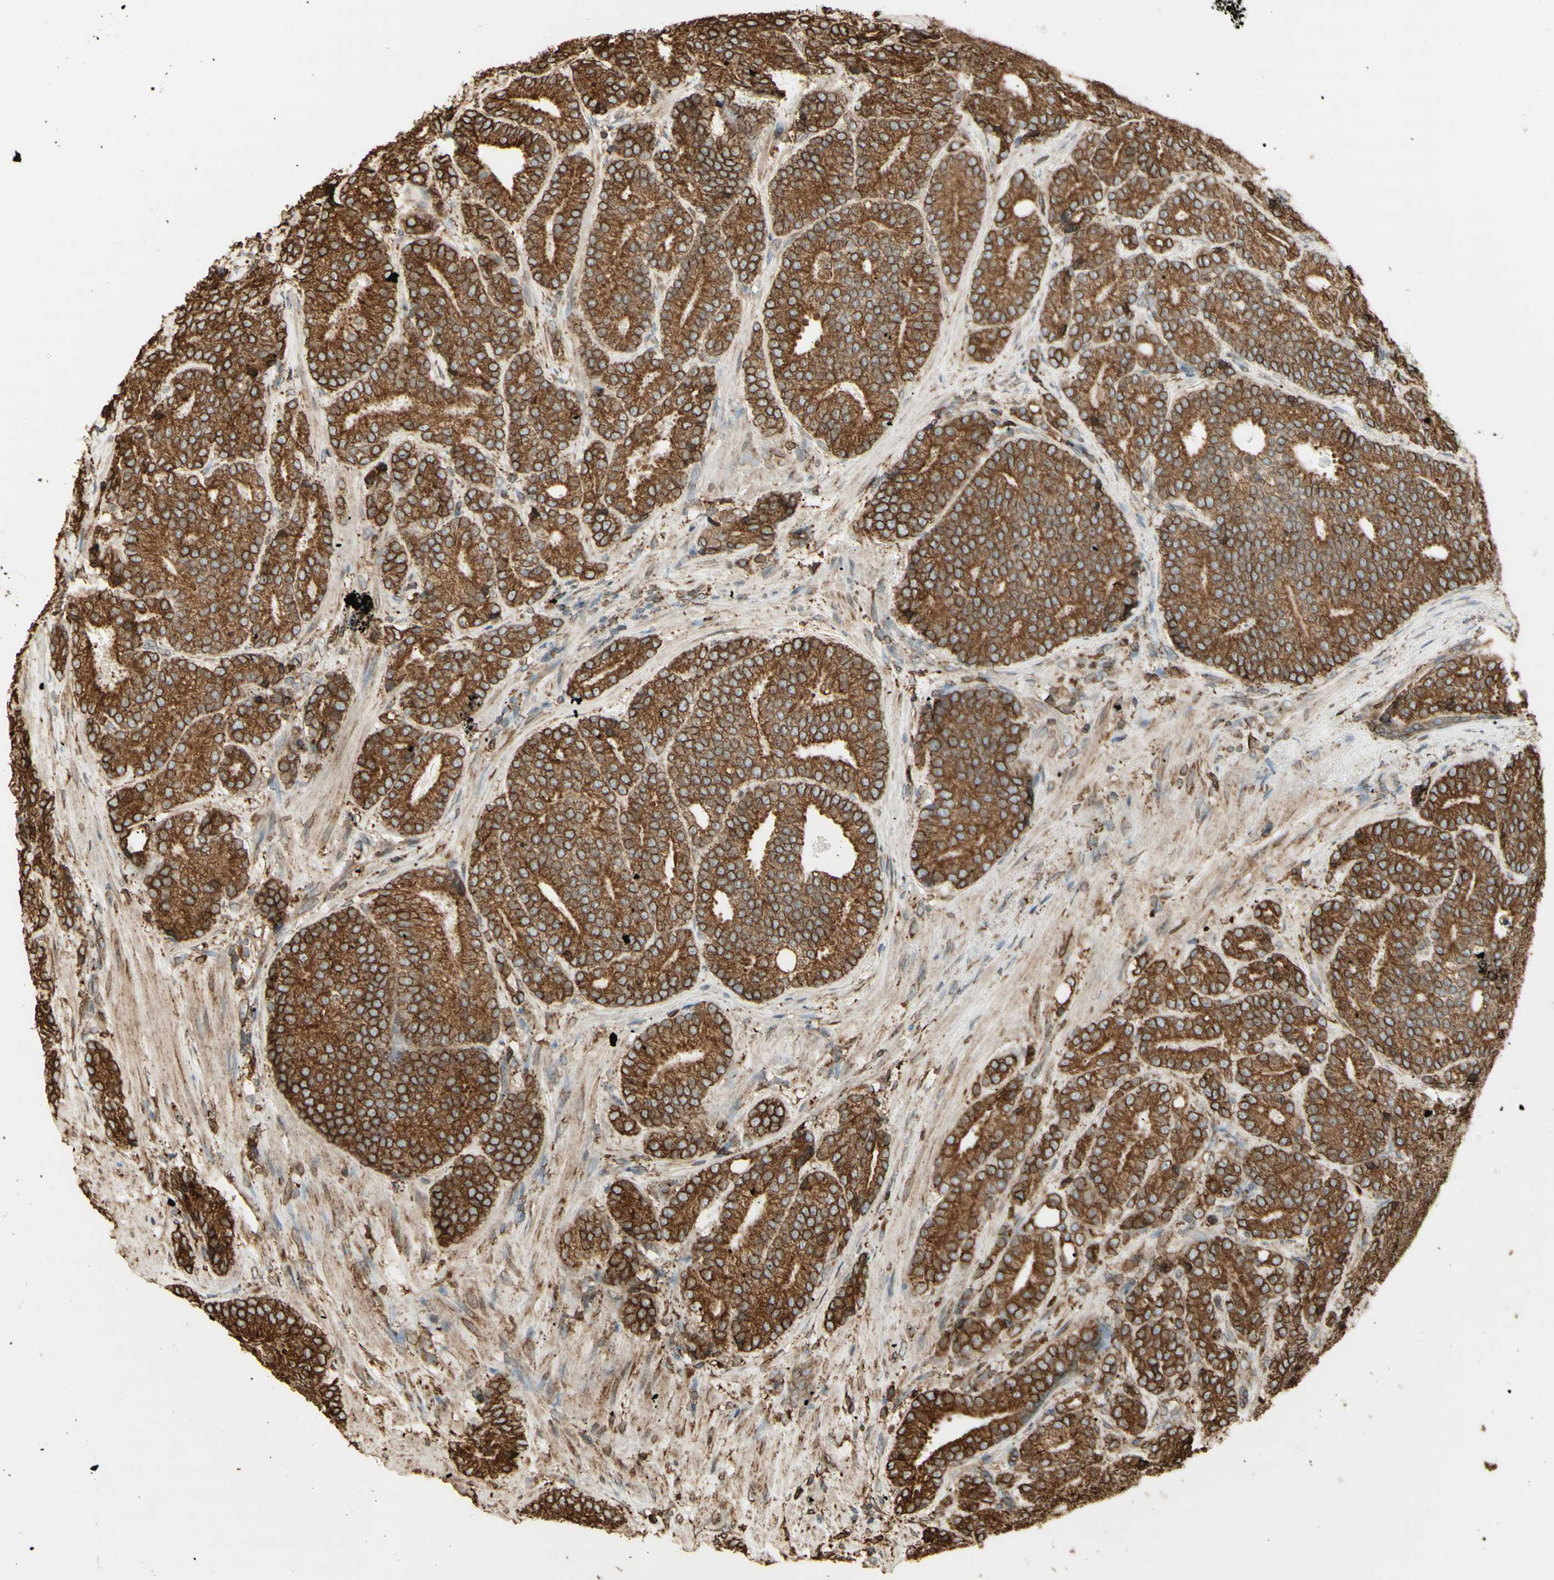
{"staining": {"intensity": "moderate", "quantity": ">75%", "location": "cytoplasmic/membranous"}, "tissue": "prostate cancer", "cell_type": "Tumor cells", "image_type": "cancer", "snomed": [{"axis": "morphology", "description": "Adenocarcinoma, High grade"}, {"axis": "topography", "description": "Prostate"}], "caption": "Immunohistochemical staining of prostate cancer (high-grade adenocarcinoma) reveals medium levels of moderate cytoplasmic/membranous protein positivity in approximately >75% of tumor cells. (DAB (3,3'-diaminobenzidine) IHC, brown staining for protein, blue staining for nuclei).", "gene": "CANX", "patient": {"sex": "male", "age": 61}}